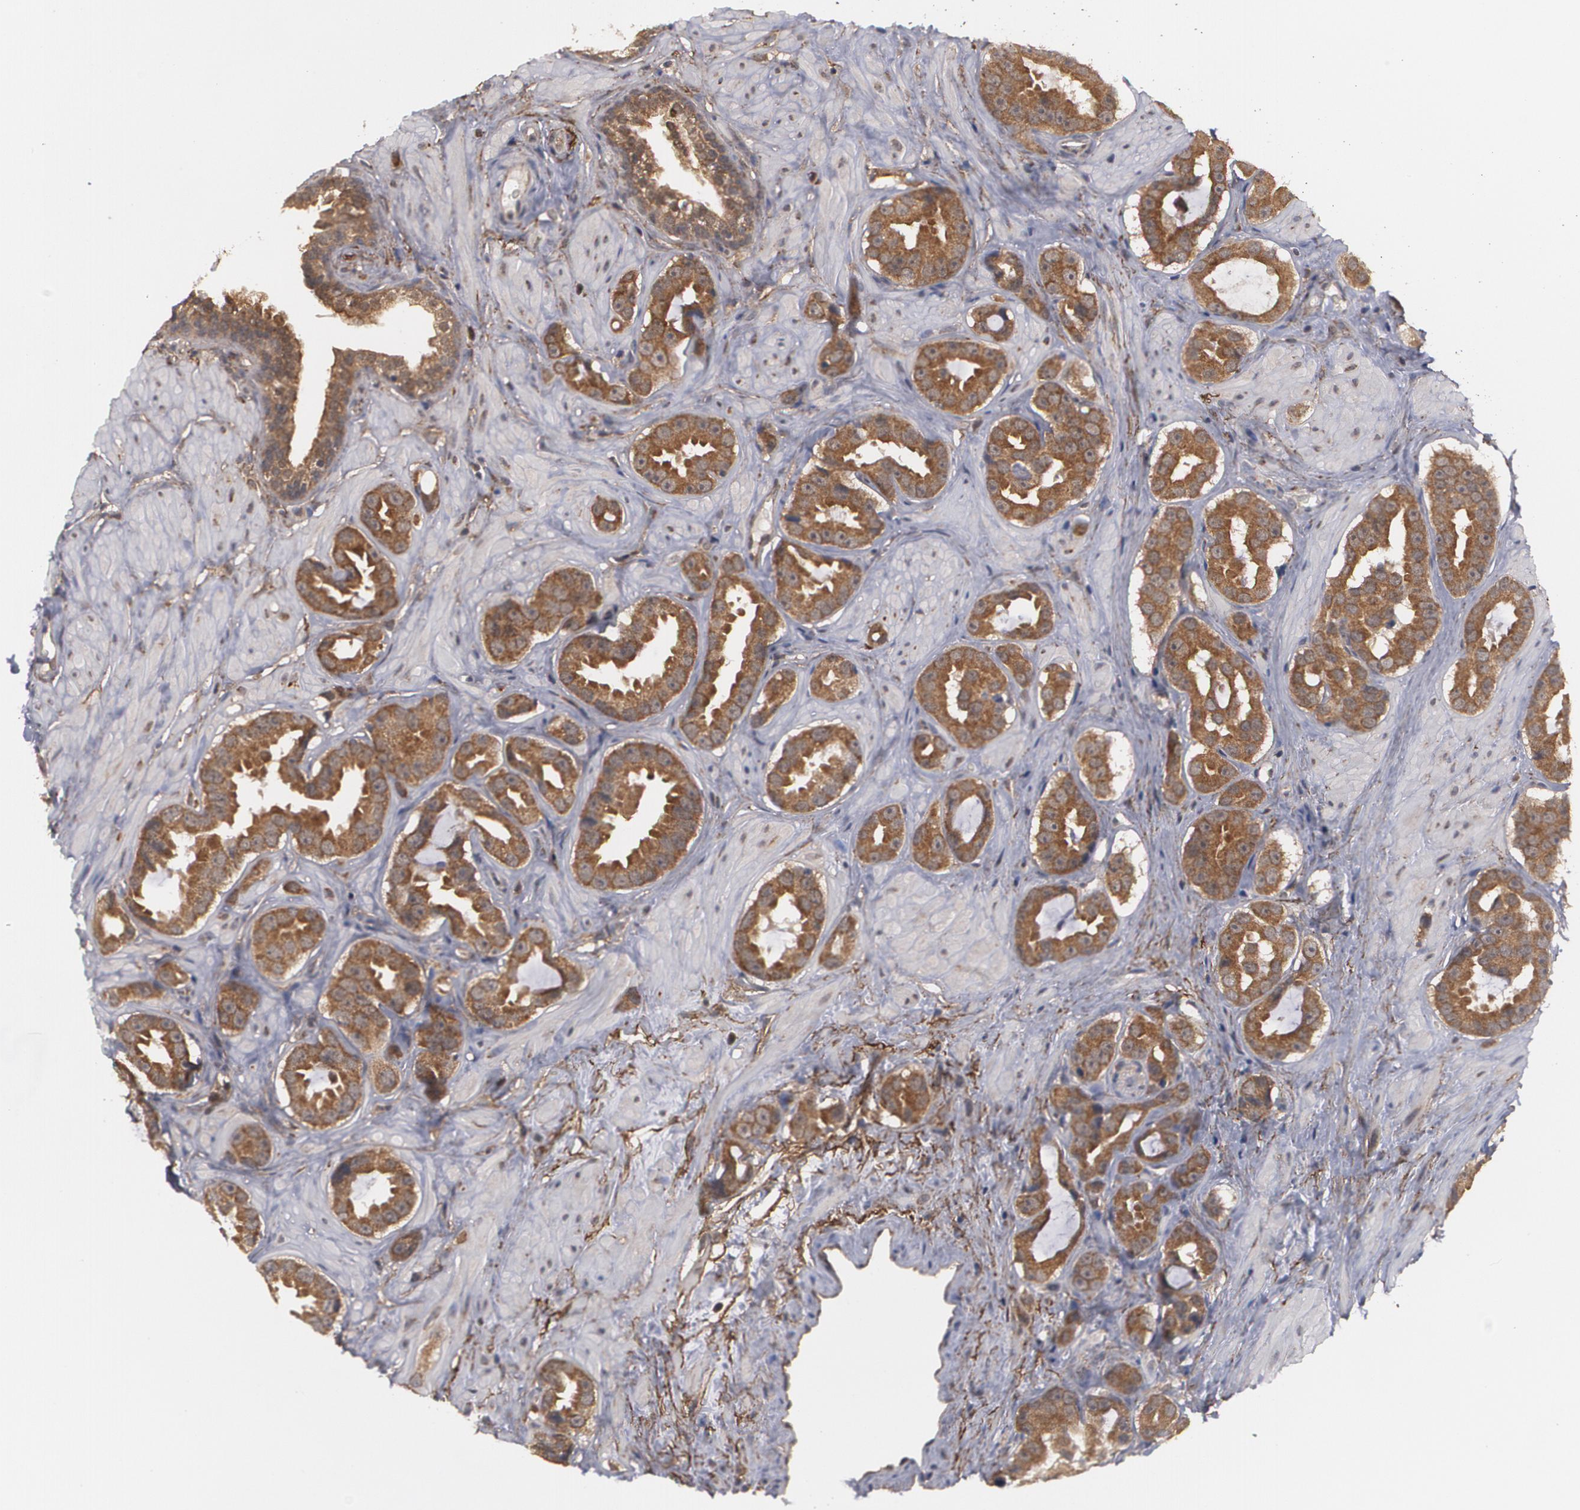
{"staining": {"intensity": "moderate", "quantity": ">75%", "location": "cytoplasmic/membranous"}, "tissue": "prostate cancer", "cell_type": "Tumor cells", "image_type": "cancer", "snomed": [{"axis": "morphology", "description": "Adenocarcinoma, Low grade"}, {"axis": "topography", "description": "Prostate"}], "caption": "The histopathology image demonstrates immunohistochemical staining of prostate adenocarcinoma (low-grade). There is moderate cytoplasmic/membranous expression is seen in about >75% of tumor cells.", "gene": "BMP6", "patient": {"sex": "male", "age": 59}}